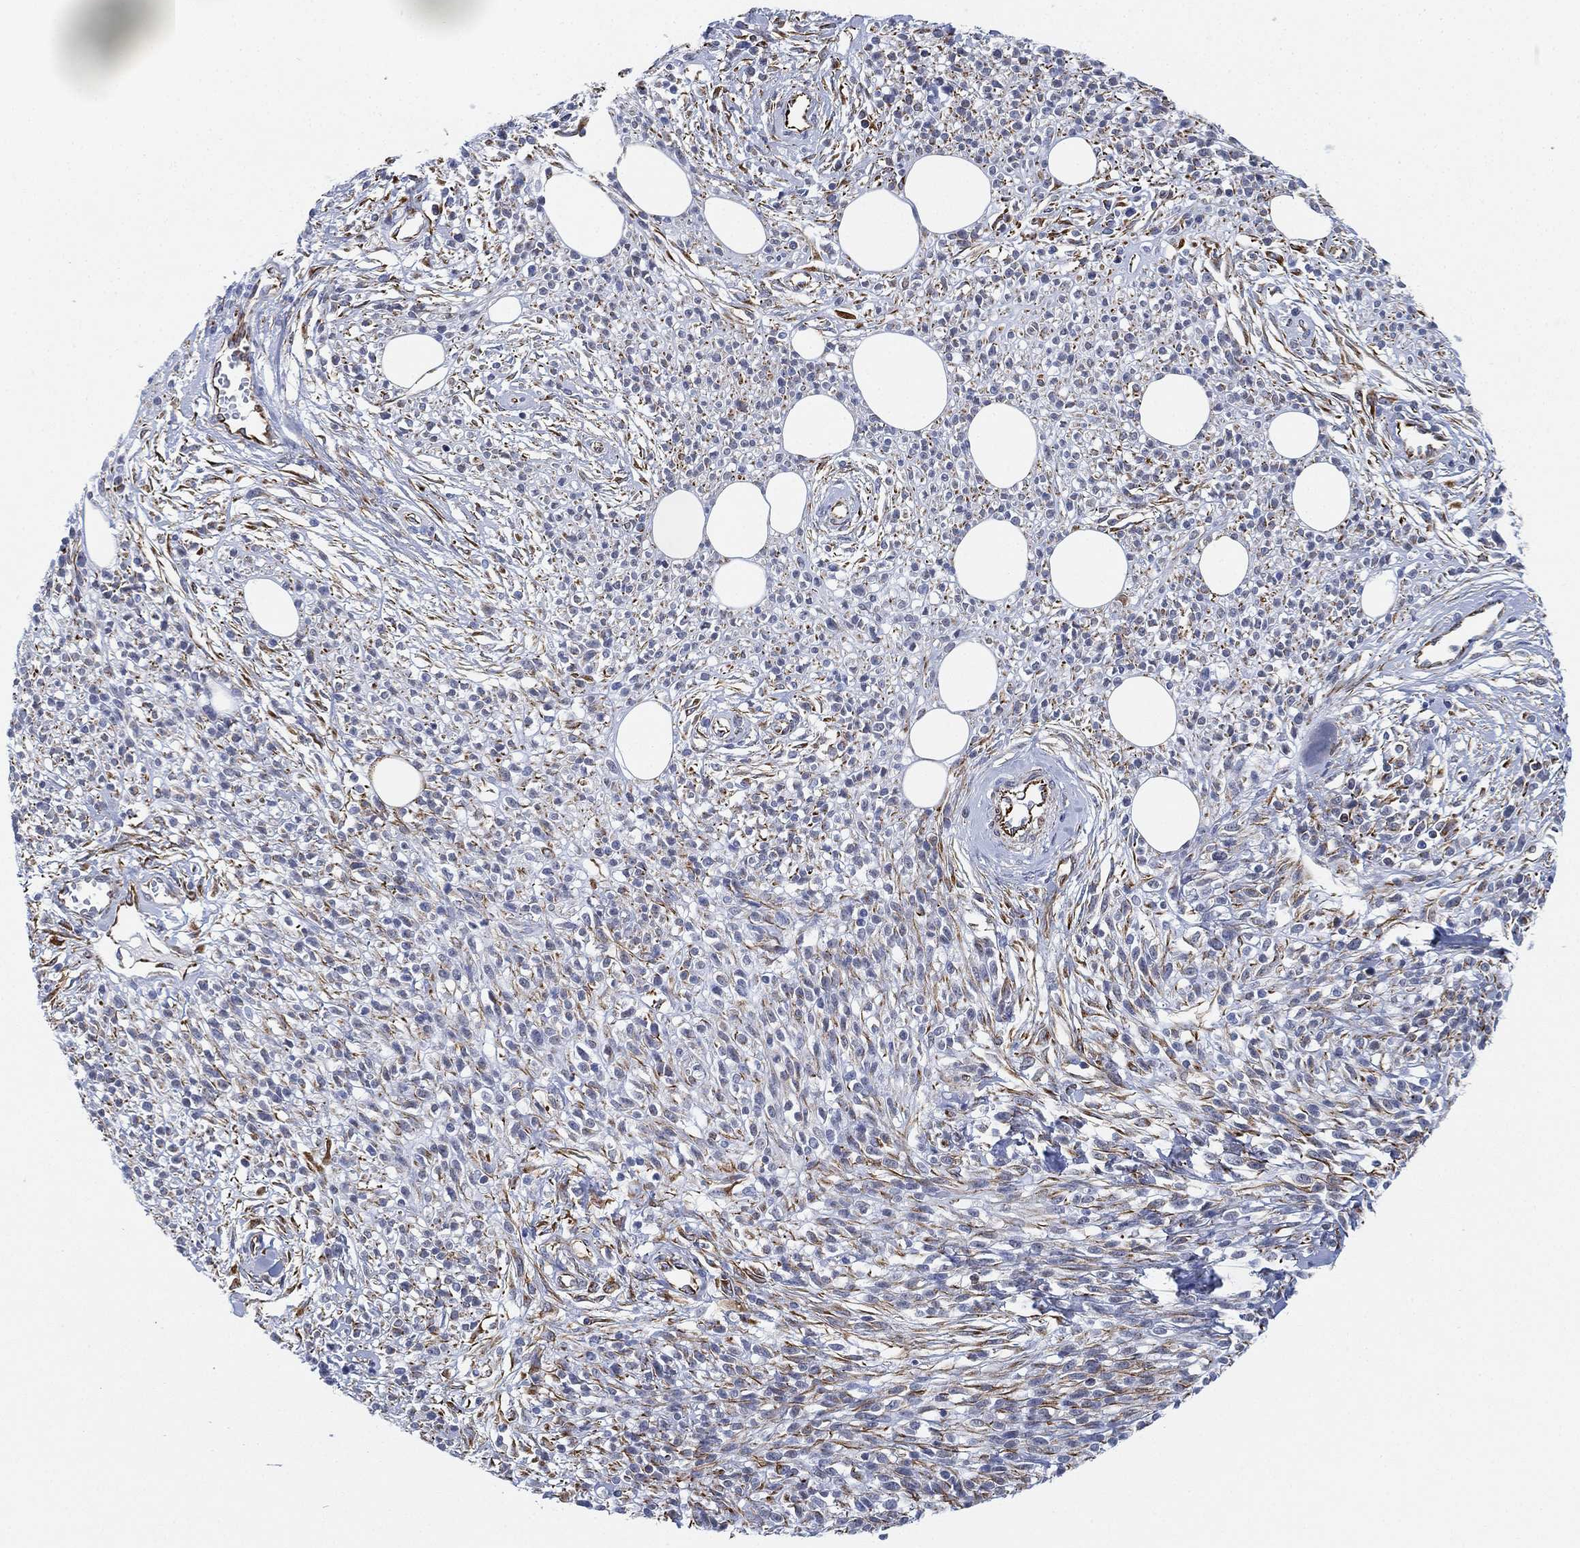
{"staining": {"intensity": "weak", "quantity": "25%-75%", "location": "cytoplasmic/membranous"}, "tissue": "melanoma", "cell_type": "Tumor cells", "image_type": "cancer", "snomed": [{"axis": "morphology", "description": "Malignant melanoma, NOS"}, {"axis": "topography", "description": "Skin"}, {"axis": "topography", "description": "Skin of trunk"}], "caption": "Immunohistochemistry (IHC) of human malignant melanoma demonstrates low levels of weak cytoplasmic/membranous expression in about 25%-75% of tumor cells.", "gene": "PSKH2", "patient": {"sex": "male", "age": 74}}